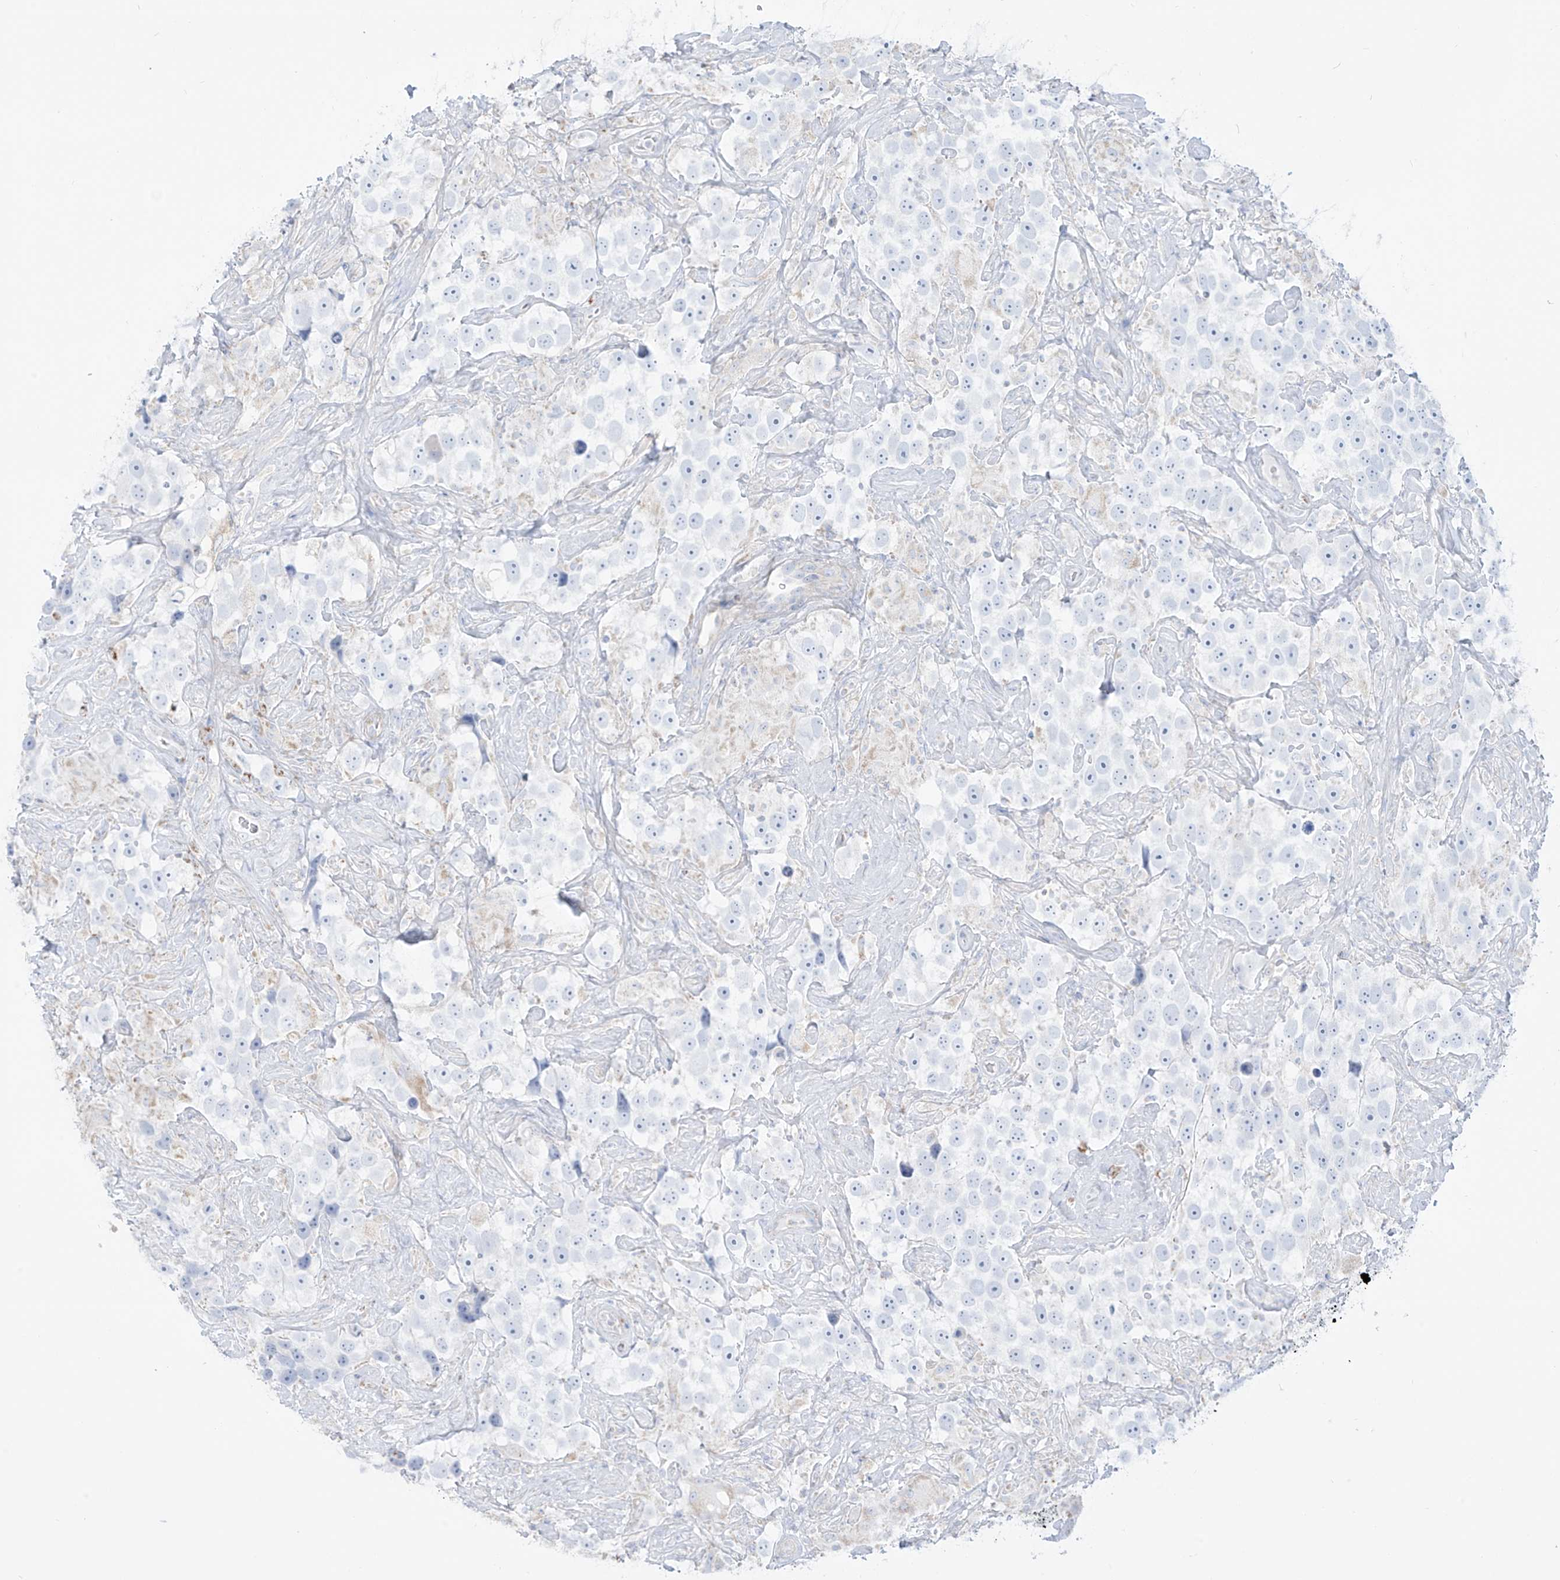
{"staining": {"intensity": "negative", "quantity": "none", "location": "none"}, "tissue": "testis cancer", "cell_type": "Tumor cells", "image_type": "cancer", "snomed": [{"axis": "morphology", "description": "Seminoma, NOS"}, {"axis": "topography", "description": "Testis"}], "caption": "Image shows no significant protein staining in tumor cells of testis cancer (seminoma). The staining was performed using DAB to visualize the protein expression in brown, while the nuclei were stained in blue with hematoxylin (Magnification: 20x).", "gene": "SLC26A3", "patient": {"sex": "male", "age": 49}}